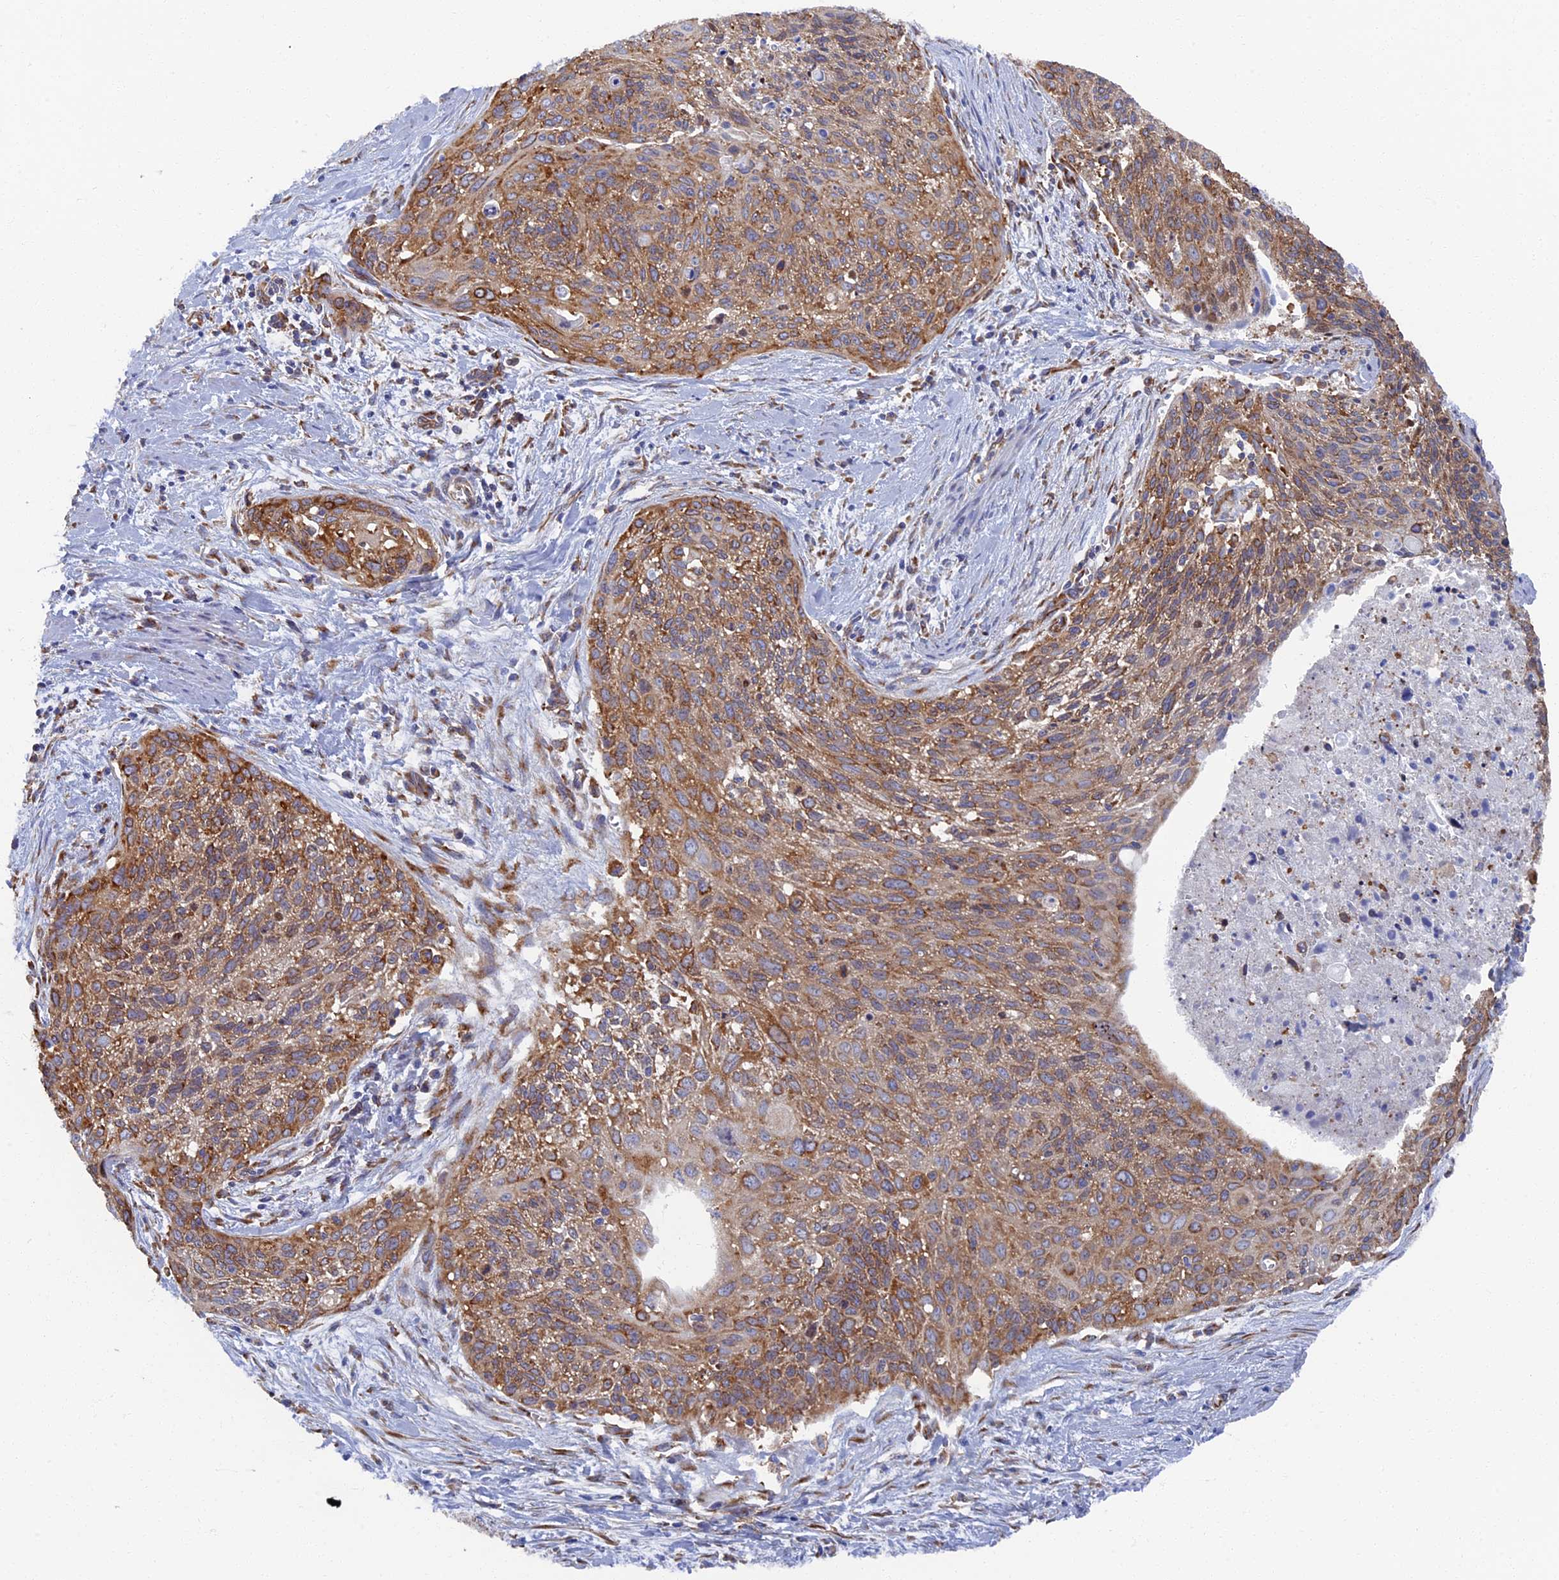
{"staining": {"intensity": "moderate", "quantity": ">75%", "location": "cytoplasmic/membranous"}, "tissue": "cervical cancer", "cell_type": "Tumor cells", "image_type": "cancer", "snomed": [{"axis": "morphology", "description": "Squamous cell carcinoma, NOS"}, {"axis": "topography", "description": "Cervix"}], "caption": "Squamous cell carcinoma (cervical) stained for a protein shows moderate cytoplasmic/membranous positivity in tumor cells. Nuclei are stained in blue.", "gene": "YBX1", "patient": {"sex": "female", "age": 55}}